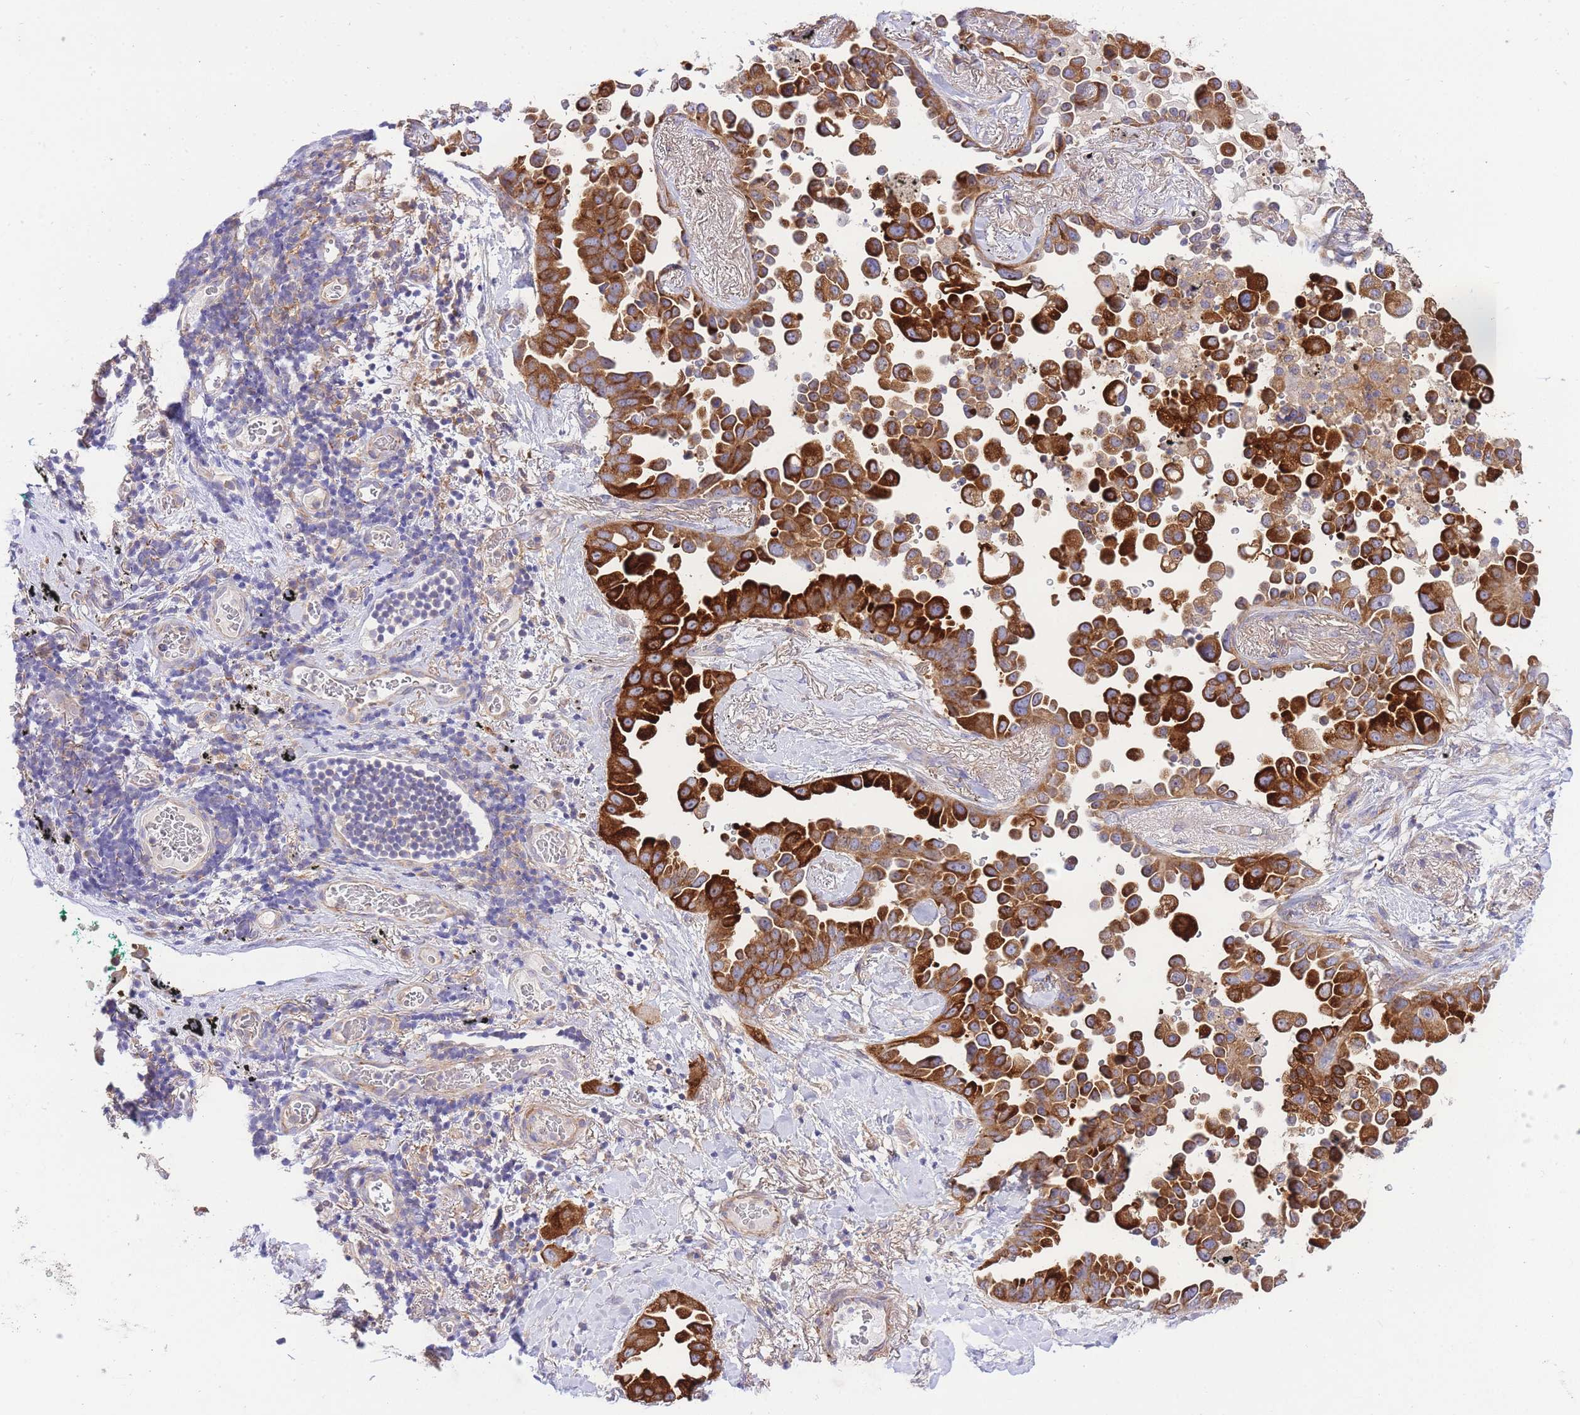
{"staining": {"intensity": "strong", "quantity": ">75%", "location": "cytoplasmic/membranous"}, "tissue": "lung cancer", "cell_type": "Tumor cells", "image_type": "cancer", "snomed": [{"axis": "morphology", "description": "Adenocarcinoma, NOS"}, {"axis": "topography", "description": "Lung"}], "caption": "Immunohistochemistry (DAB) staining of human adenocarcinoma (lung) shows strong cytoplasmic/membranous protein staining in about >75% of tumor cells.", "gene": "INSYN2B", "patient": {"sex": "female", "age": 67}}